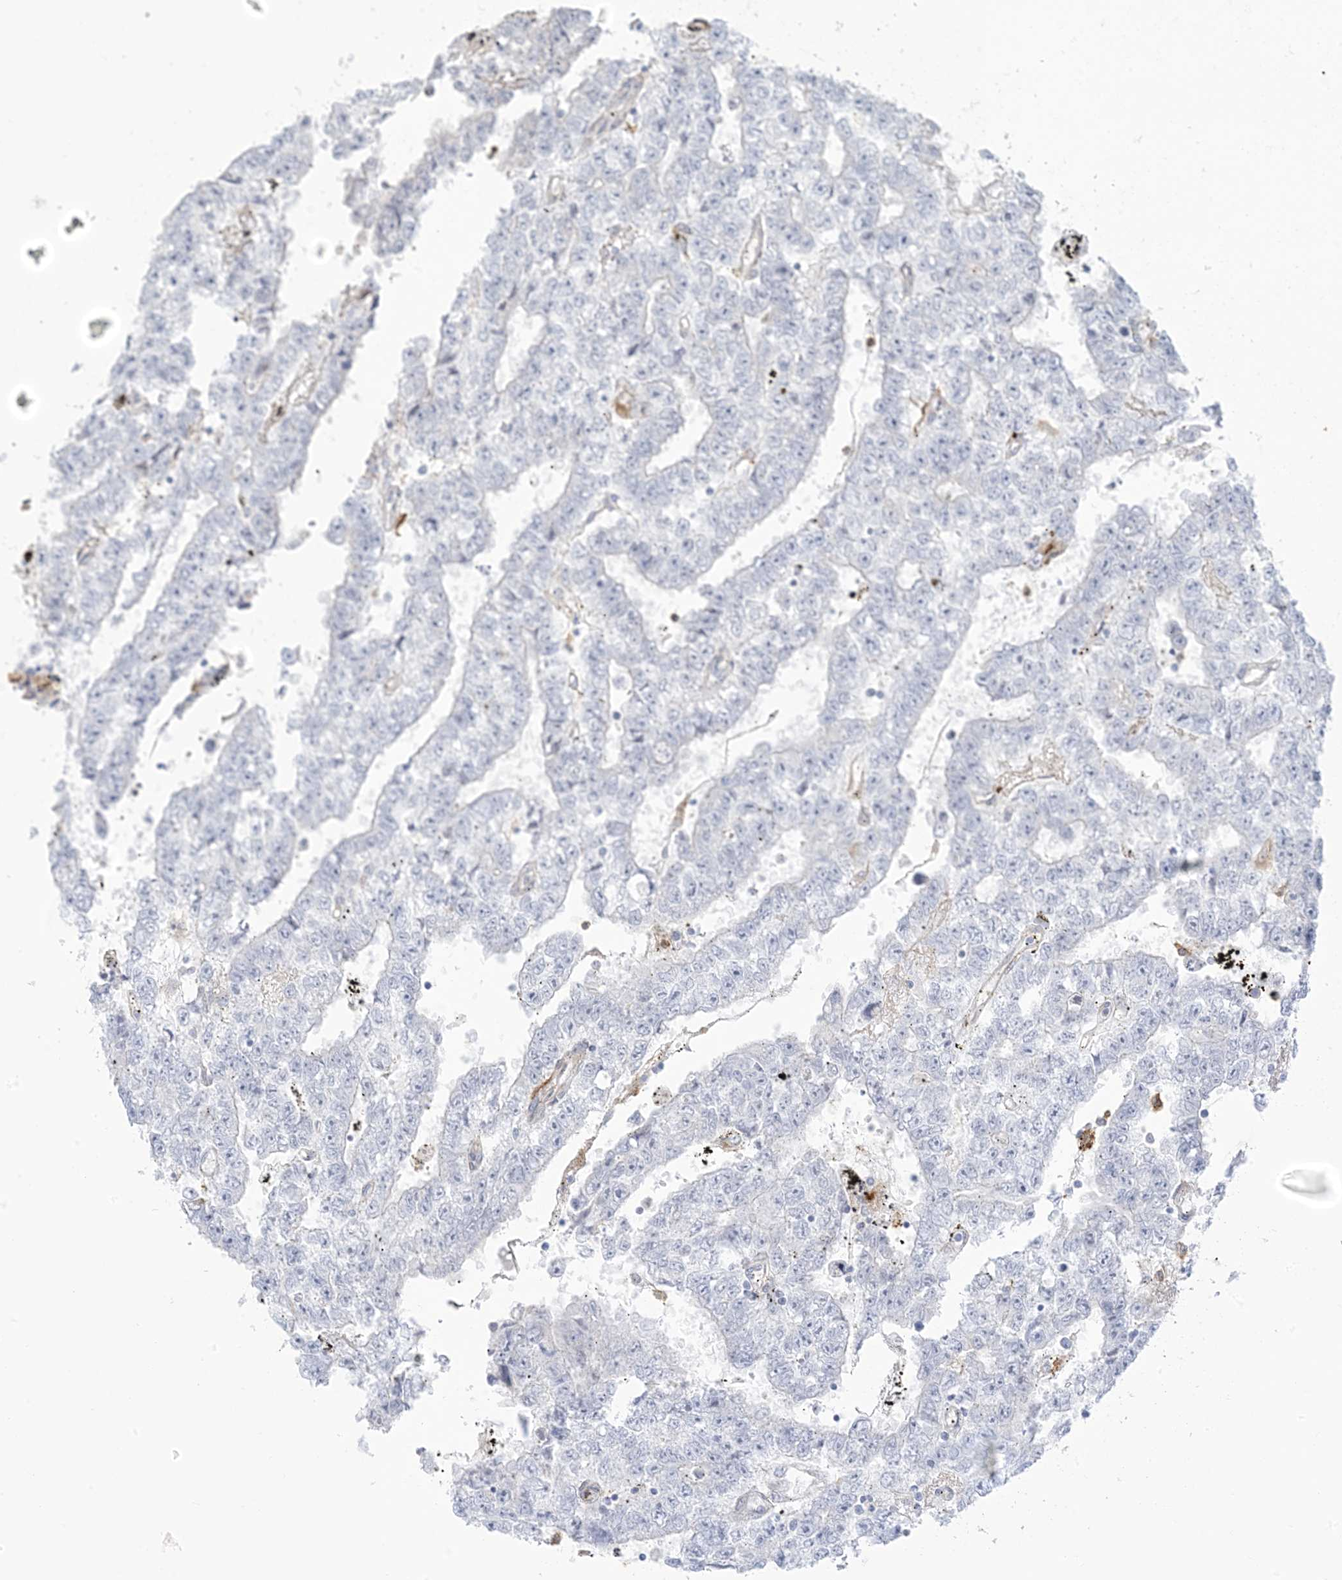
{"staining": {"intensity": "negative", "quantity": "none", "location": "none"}, "tissue": "testis cancer", "cell_type": "Tumor cells", "image_type": "cancer", "snomed": [{"axis": "morphology", "description": "Carcinoma, Embryonal, NOS"}, {"axis": "topography", "description": "Testis"}], "caption": "Immunohistochemistry (IHC) micrograph of testis embryonal carcinoma stained for a protein (brown), which reveals no positivity in tumor cells.", "gene": "ICMT", "patient": {"sex": "male", "age": 25}}